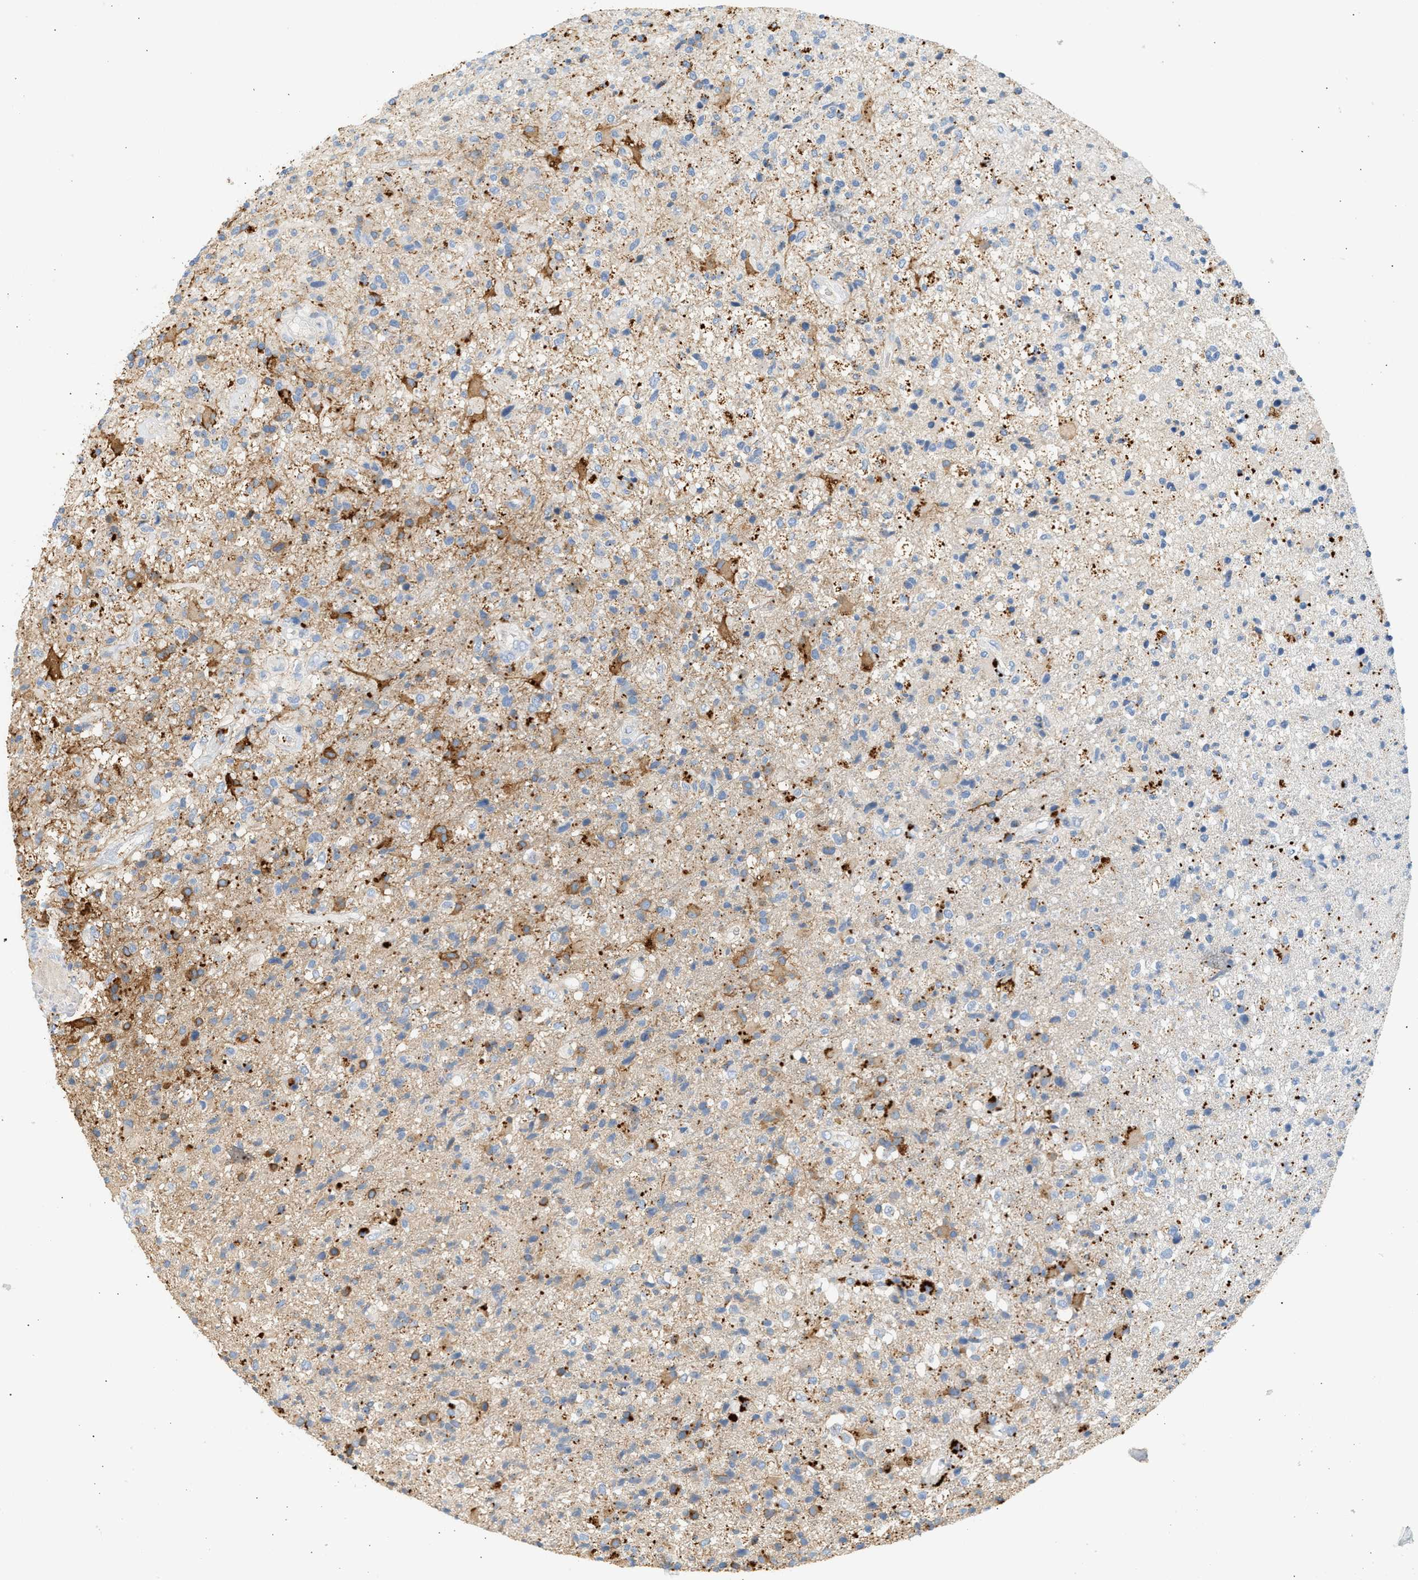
{"staining": {"intensity": "moderate", "quantity": "<25%", "location": "cytoplasmic/membranous"}, "tissue": "glioma", "cell_type": "Tumor cells", "image_type": "cancer", "snomed": [{"axis": "morphology", "description": "Glioma, malignant, High grade"}, {"axis": "topography", "description": "Brain"}], "caption": "Protein expression analysis of glioma shows moderate cytoplasmic/membranous staining in approximately <25% of tumor cells.", "gene": "ENTHD1", "patient": {"sex": "male", "age": 72}}